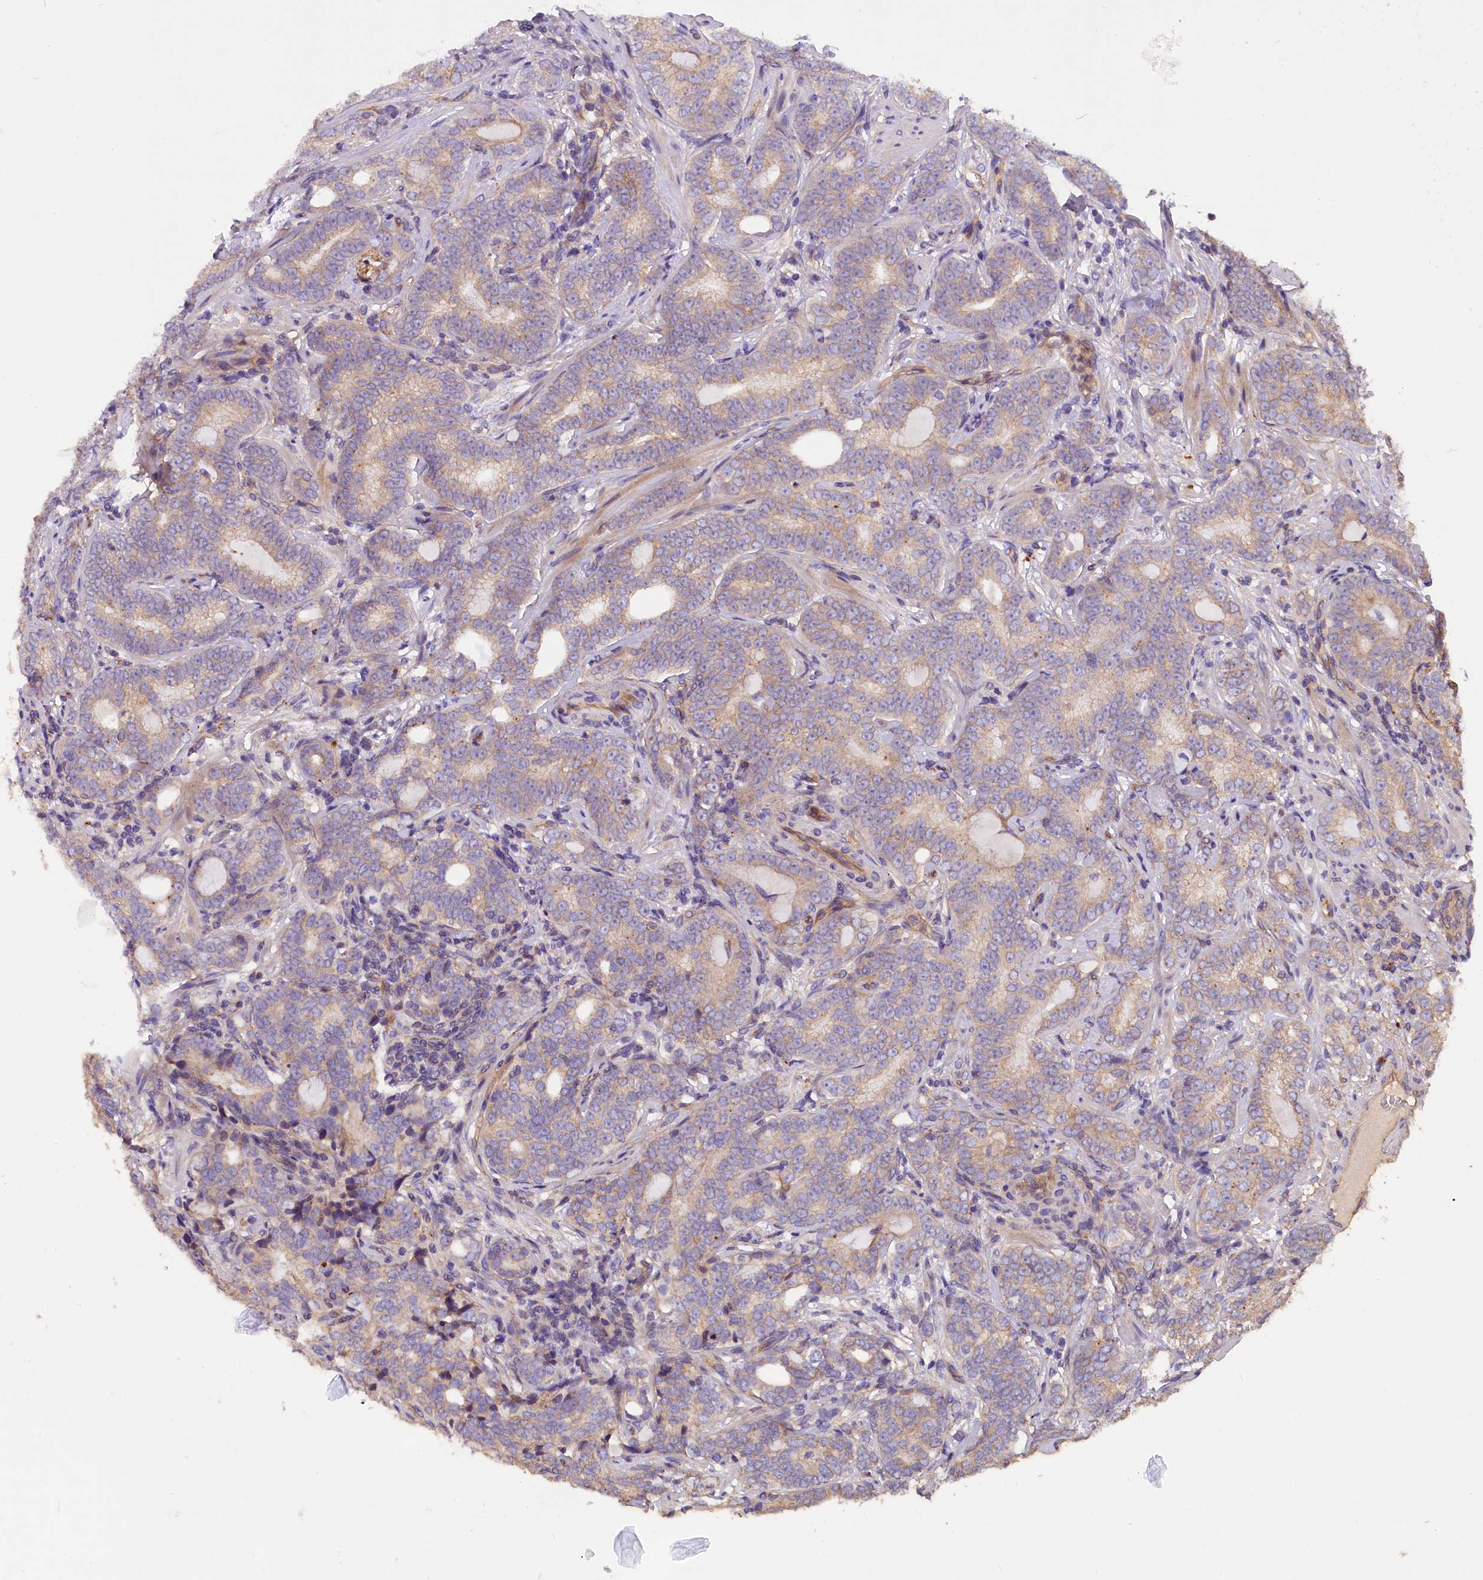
{"staining": {"intensity": "weak", "quantity": "25%-75%", "location": "cytoplasmic/membranous"}, "tissue": "prostate cancer", "cell_type": "Tumor cells", "image_type": "cancer", "snomed": [{"axis": "morphology", "description": "Adenocarcinoma, High grade"}, {"axis": "topography", "description": "Prostate"}], "caption": "Immunohistochemical staining of human prostate cancer (adenocarcinoma (high-grade)) shows weak cytoplasmic/membranous protein positivity in approximately 25%-75% of tumor cells. Immunohistochemistry stains the protein in brown and the nuclei are stained blue.", "gene": "ERMARD", "patient": {"sex": "male", "age": 64}}